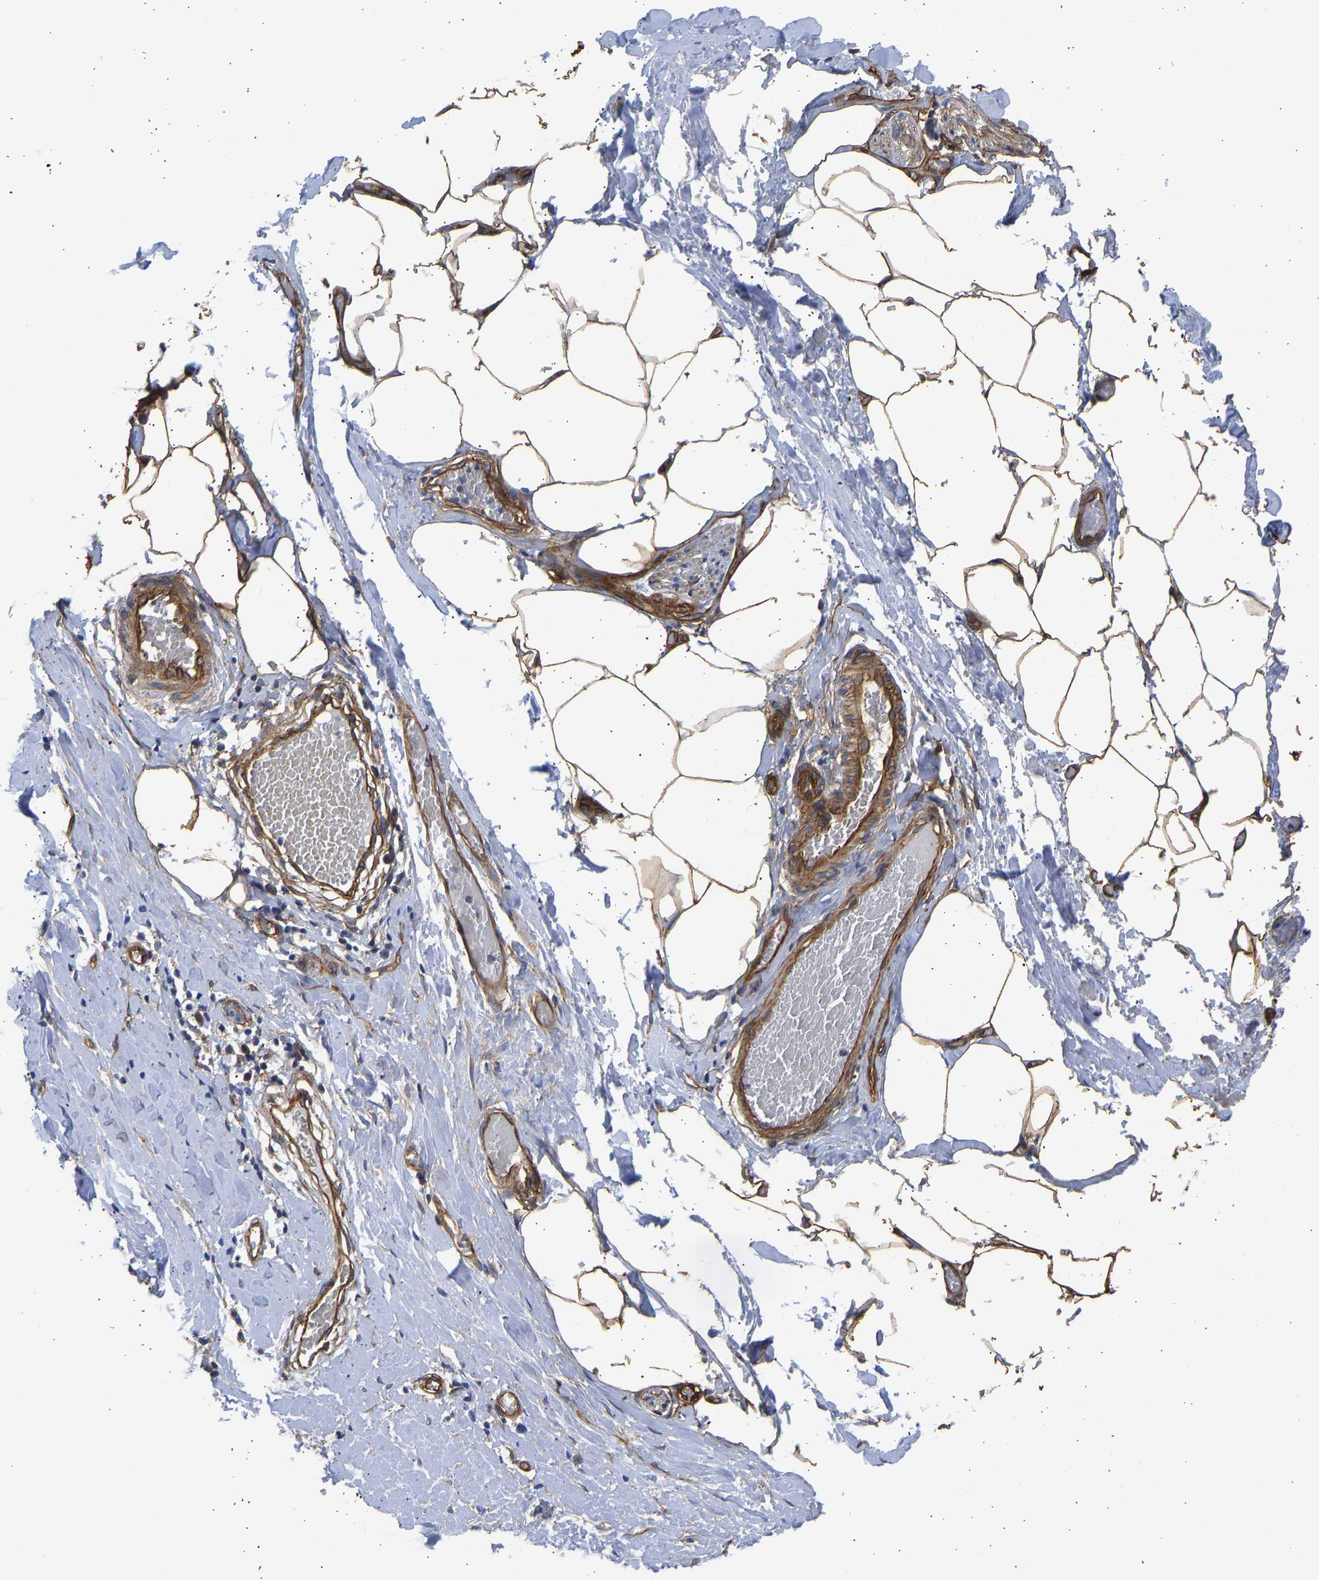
{"staining": {"intensity": "strong", "quantity": ">75%", "location": "cytoplasmic/membranous"}, "tissue": "adipose tissue", "cell_type": "Adipocytes", "image_type": "normal", "snomed": [{"axis": "morphology", "description": "Normal tissue, NOS"}, {"axis": "morphology", "description": "Adenocarcinoma, NOS"}, {"axis": "topography", "description": "Colon"}, {"axis": "topography", "description": "Peripheral nerve tissue"}], "caption": "Strong cytoplasmic/membranous expression is present in about >75% of adipocytes in unremarkable adipose tissue.", "gene": "MYO1C", "patient": {"sex": "male", "age": 14}}